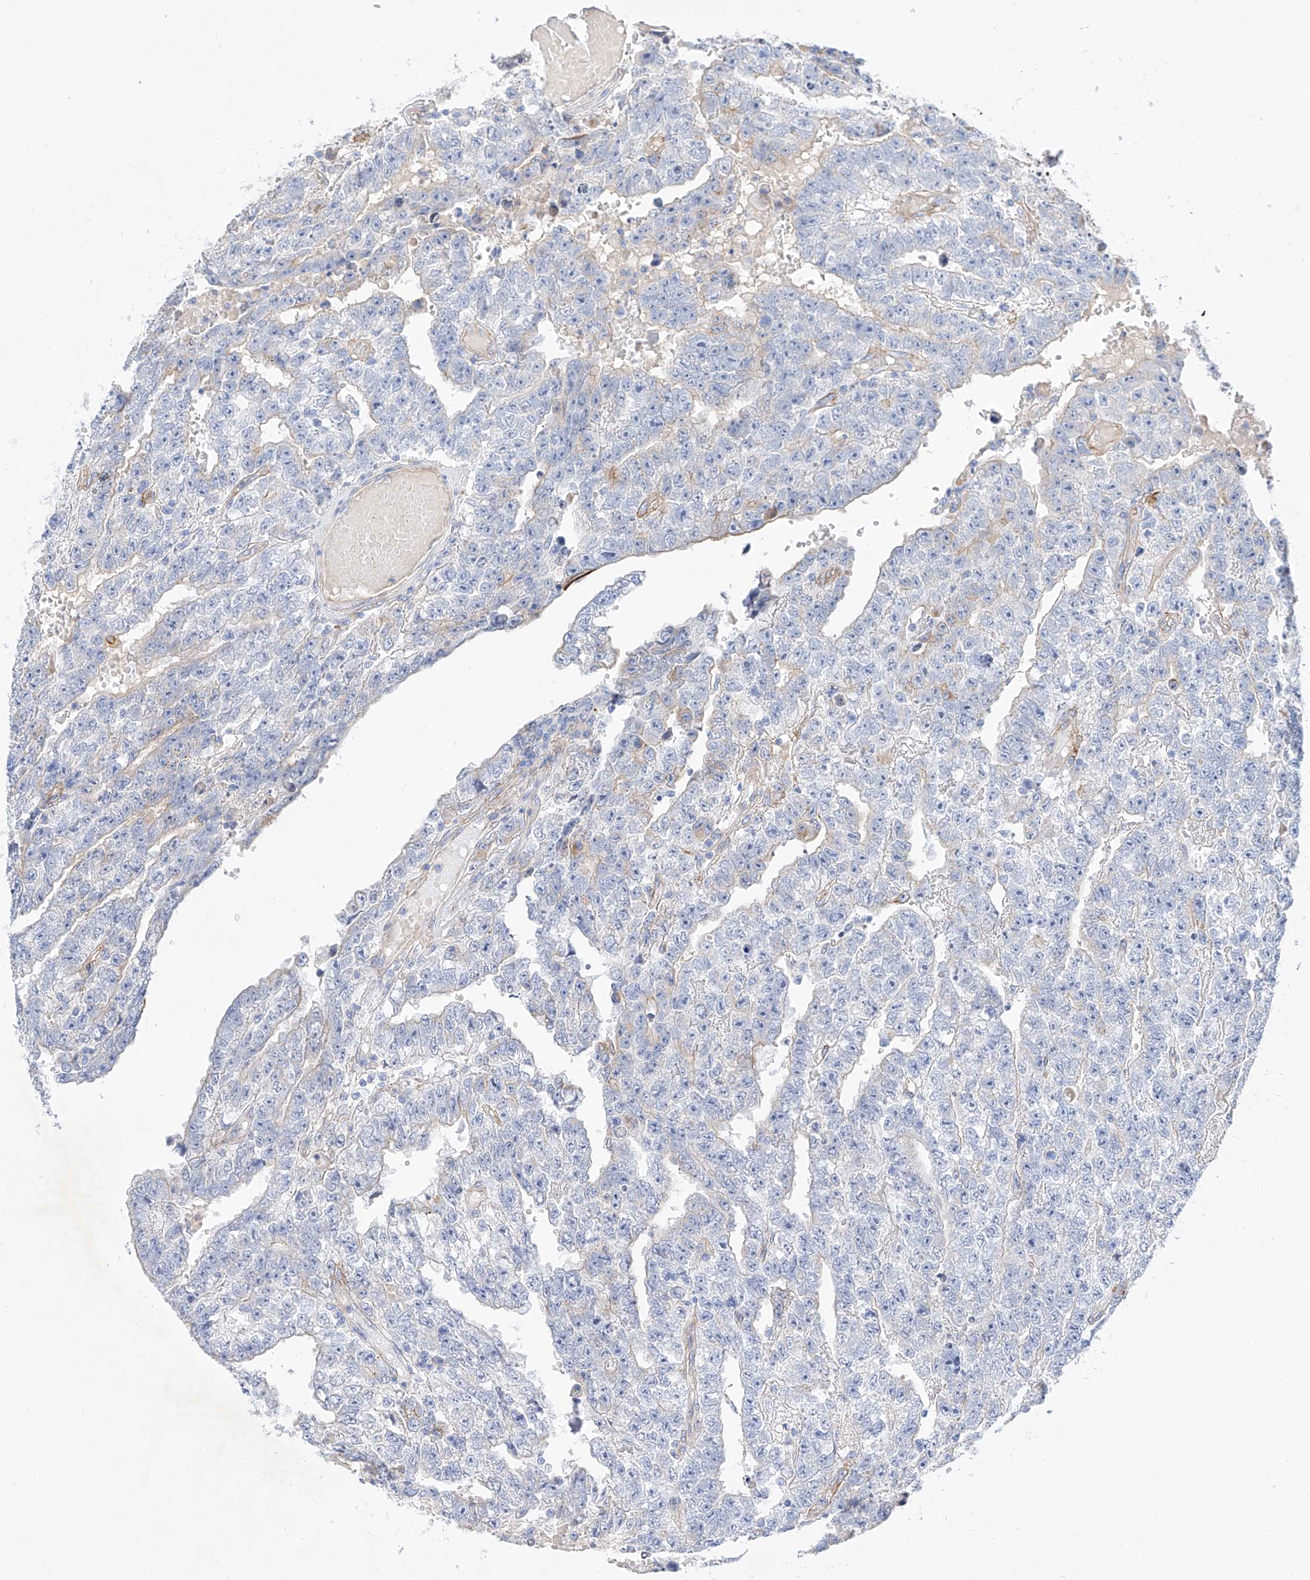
{"staining": {"intensity": "negative", "quantity": "none", "location": "none"}, "tissue": "testis cancer", "cell_type": "Tumor cells", "image_type": "cancer", "snomed": [{"axis": "morphology", "description": "Carcinoma, Embryonal, NOS"}, {"axis": "topography", "description": "Testis"}], "caption": "A high-resolution histopathology image shows IHC staining of testis cancer (embryonal carcinoma), which exhibits no significant staining in tumor cells.", "gene": "SBSPON", "patient": {"sex": "male", "age": 25}}